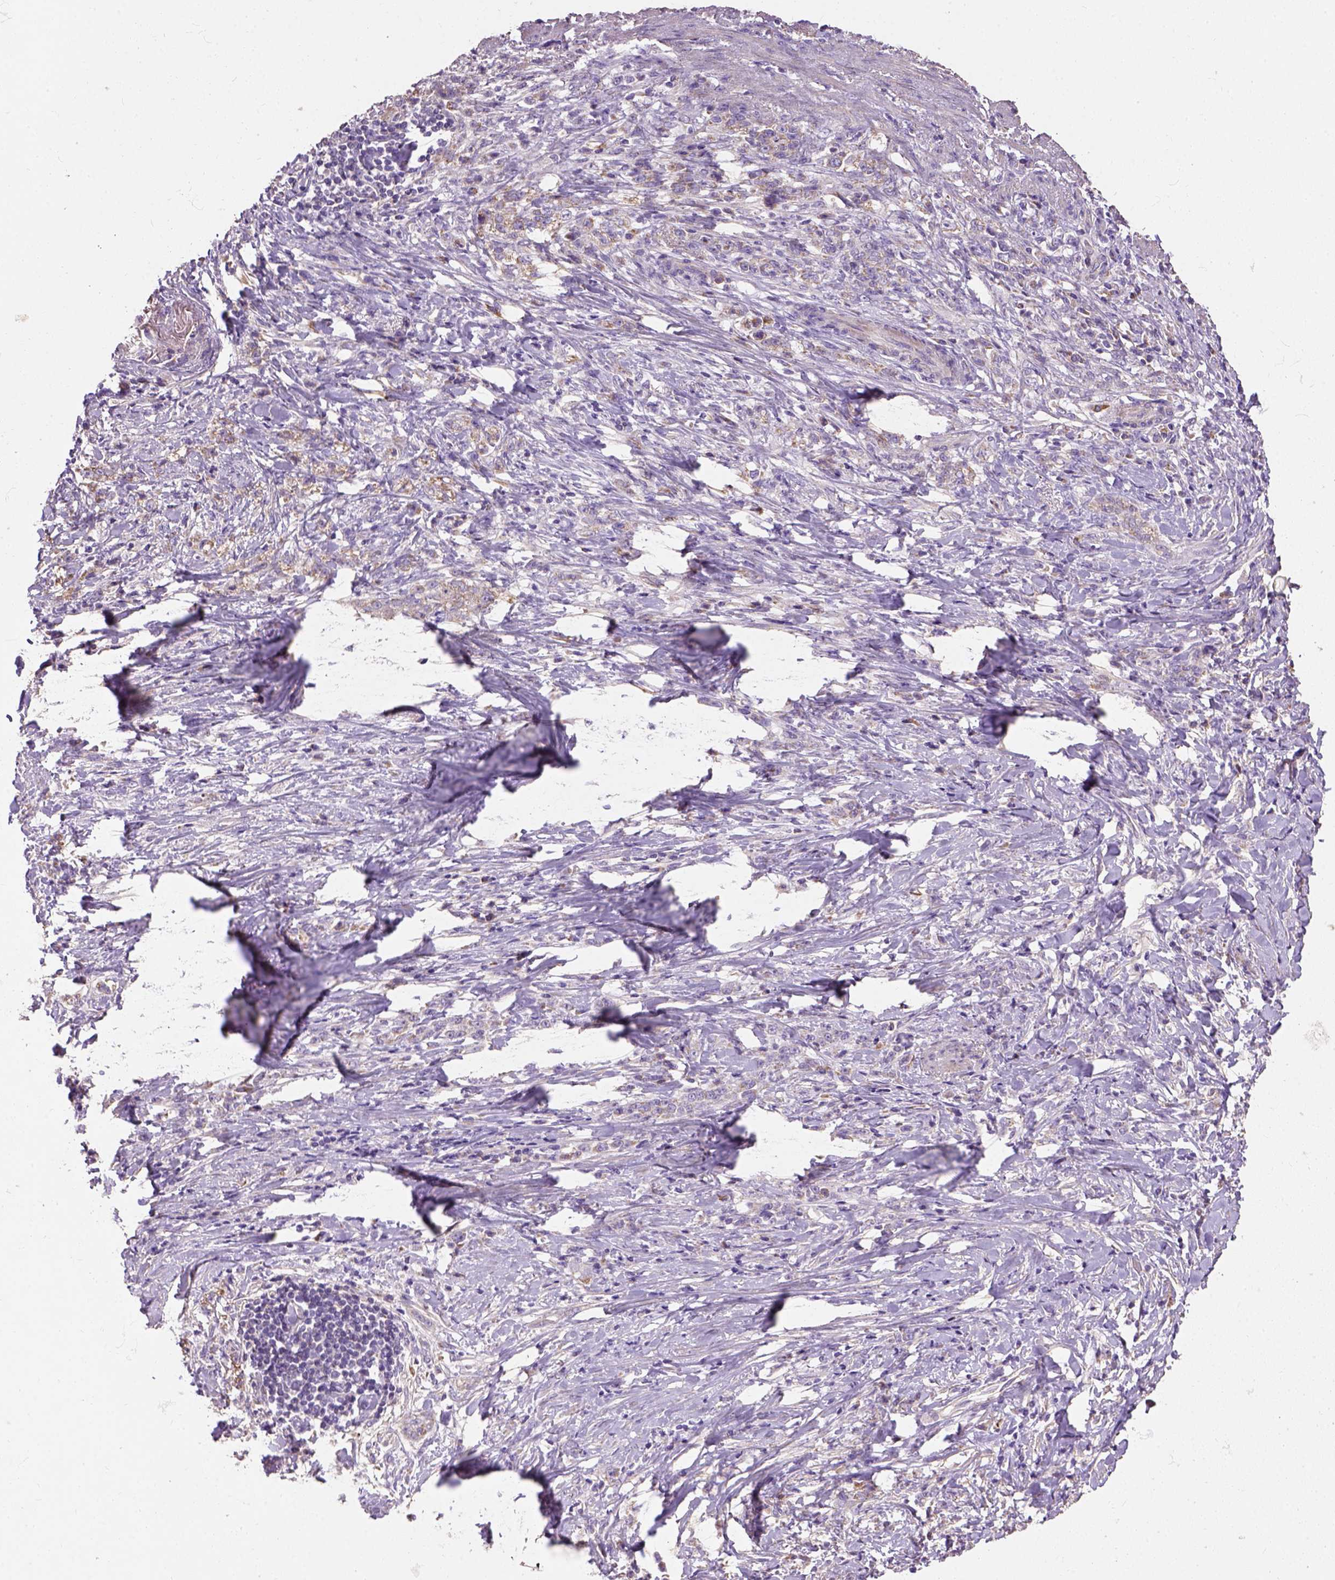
{"staining": {"intensity": "weak", "quantity": "25%-75%", "location": "cytoplasmic/membranous"}, "tissue": "stomach cancer", "cell_type": "Tumor cells", "image_type": "cancer", "snomed": [{"axis": "morphology", "description": "Adenocarcinoma, NOS"}, {"axis": "topography", "description": "Stomach, lower"}], "caption": "This is an image of immunohistochemistry (IHC) staining of stomach cancer, which shows weak positivity in the cytoplasmic/membranous of tumor cells.", "gene": "HTRA1", "patient": {"sex": "male", "age": 88}}